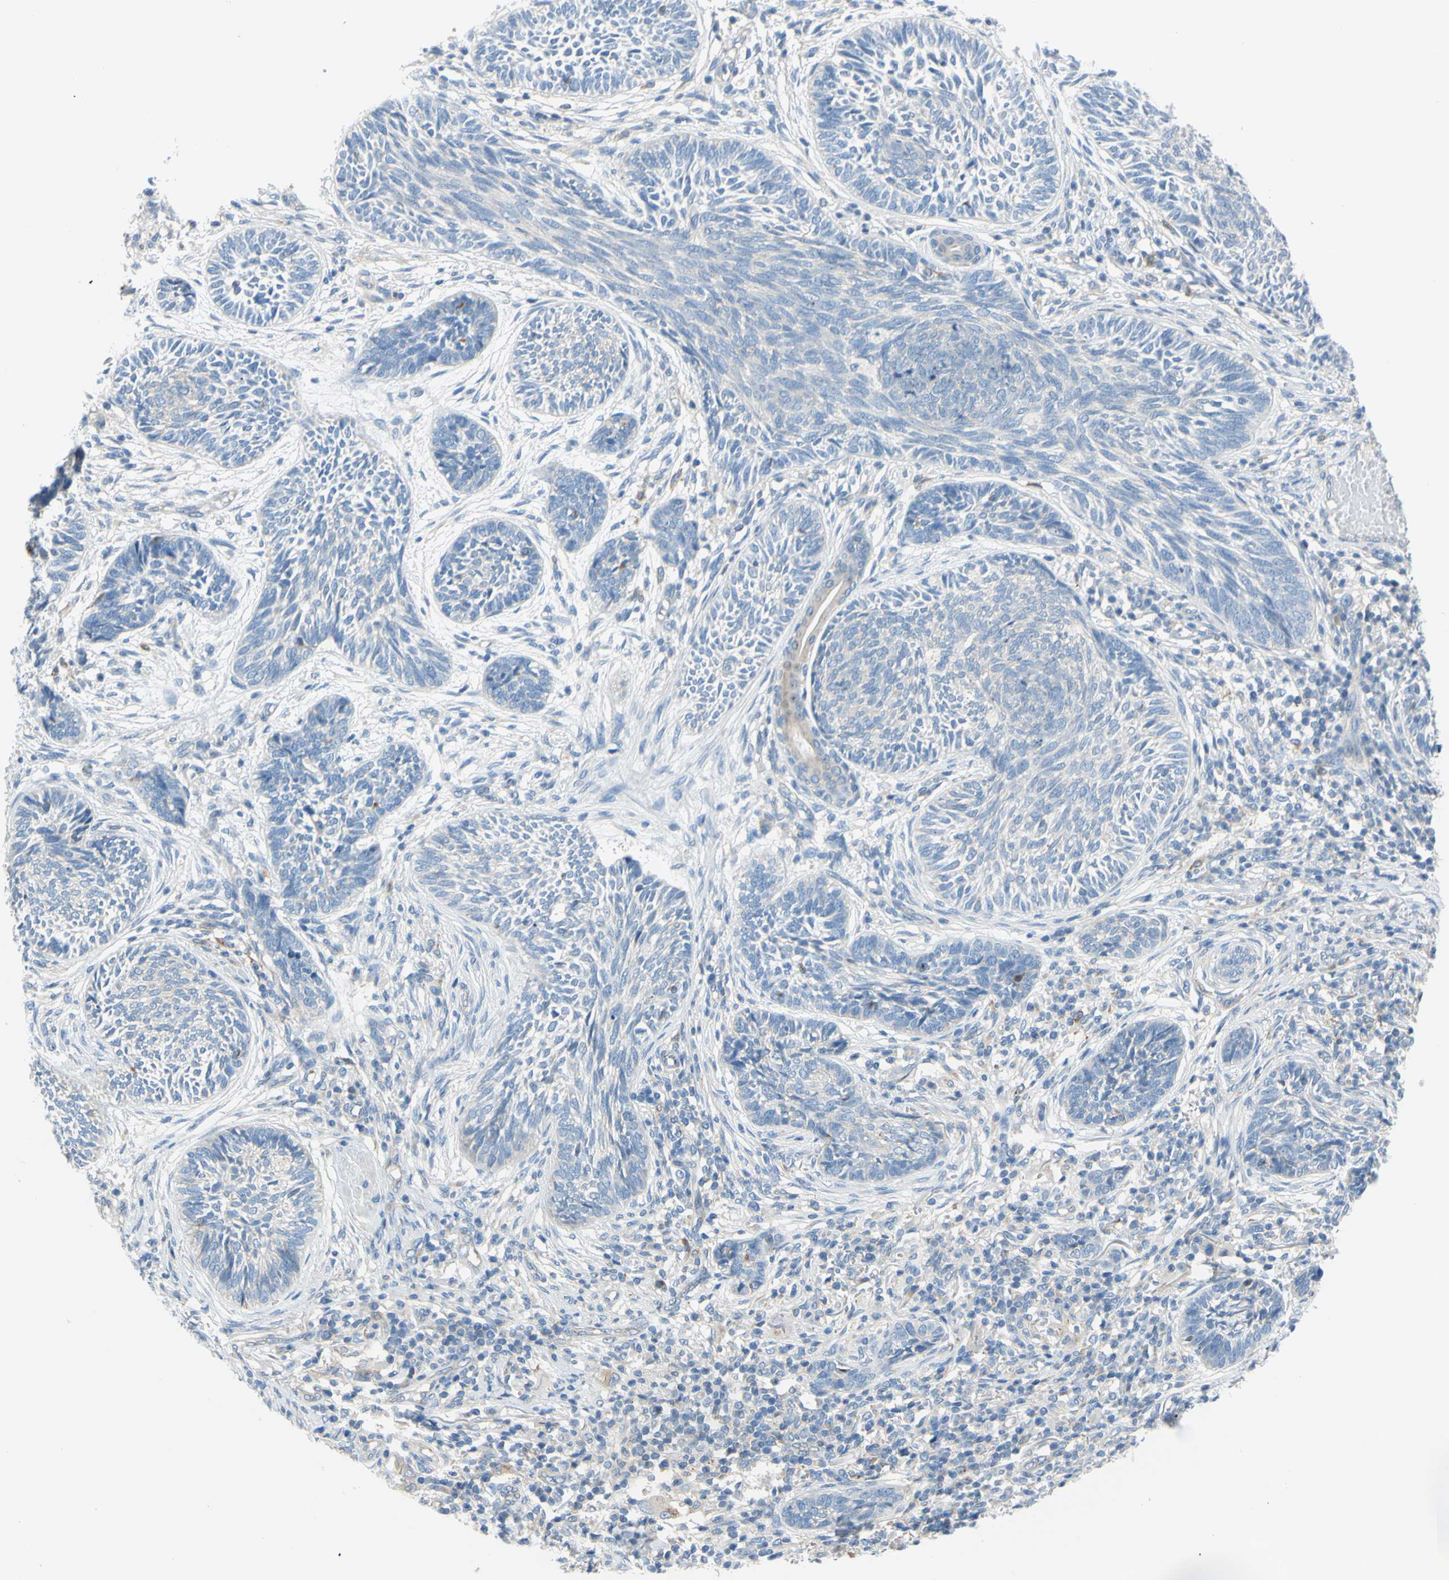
{"staining": {"intensity": "negative", "quantity": "none", "location": "none"}, "tissue": "skin cancer", "cell_type": "Tumor cells", "image_type": "cancer", "snomed": [{"axis": "morphology", "description": "Papilloma, NOS"}, {"axis": "morphology", "description": "Basal cell carcinoma"}, {"axis": "topography", "description": "Skin"}], "caption": "A histopathology image of human skin cancer is negative for staining in tumor cells.", "gene": "FRMD4B", "patient": {"sex": "male", "age": 87}}